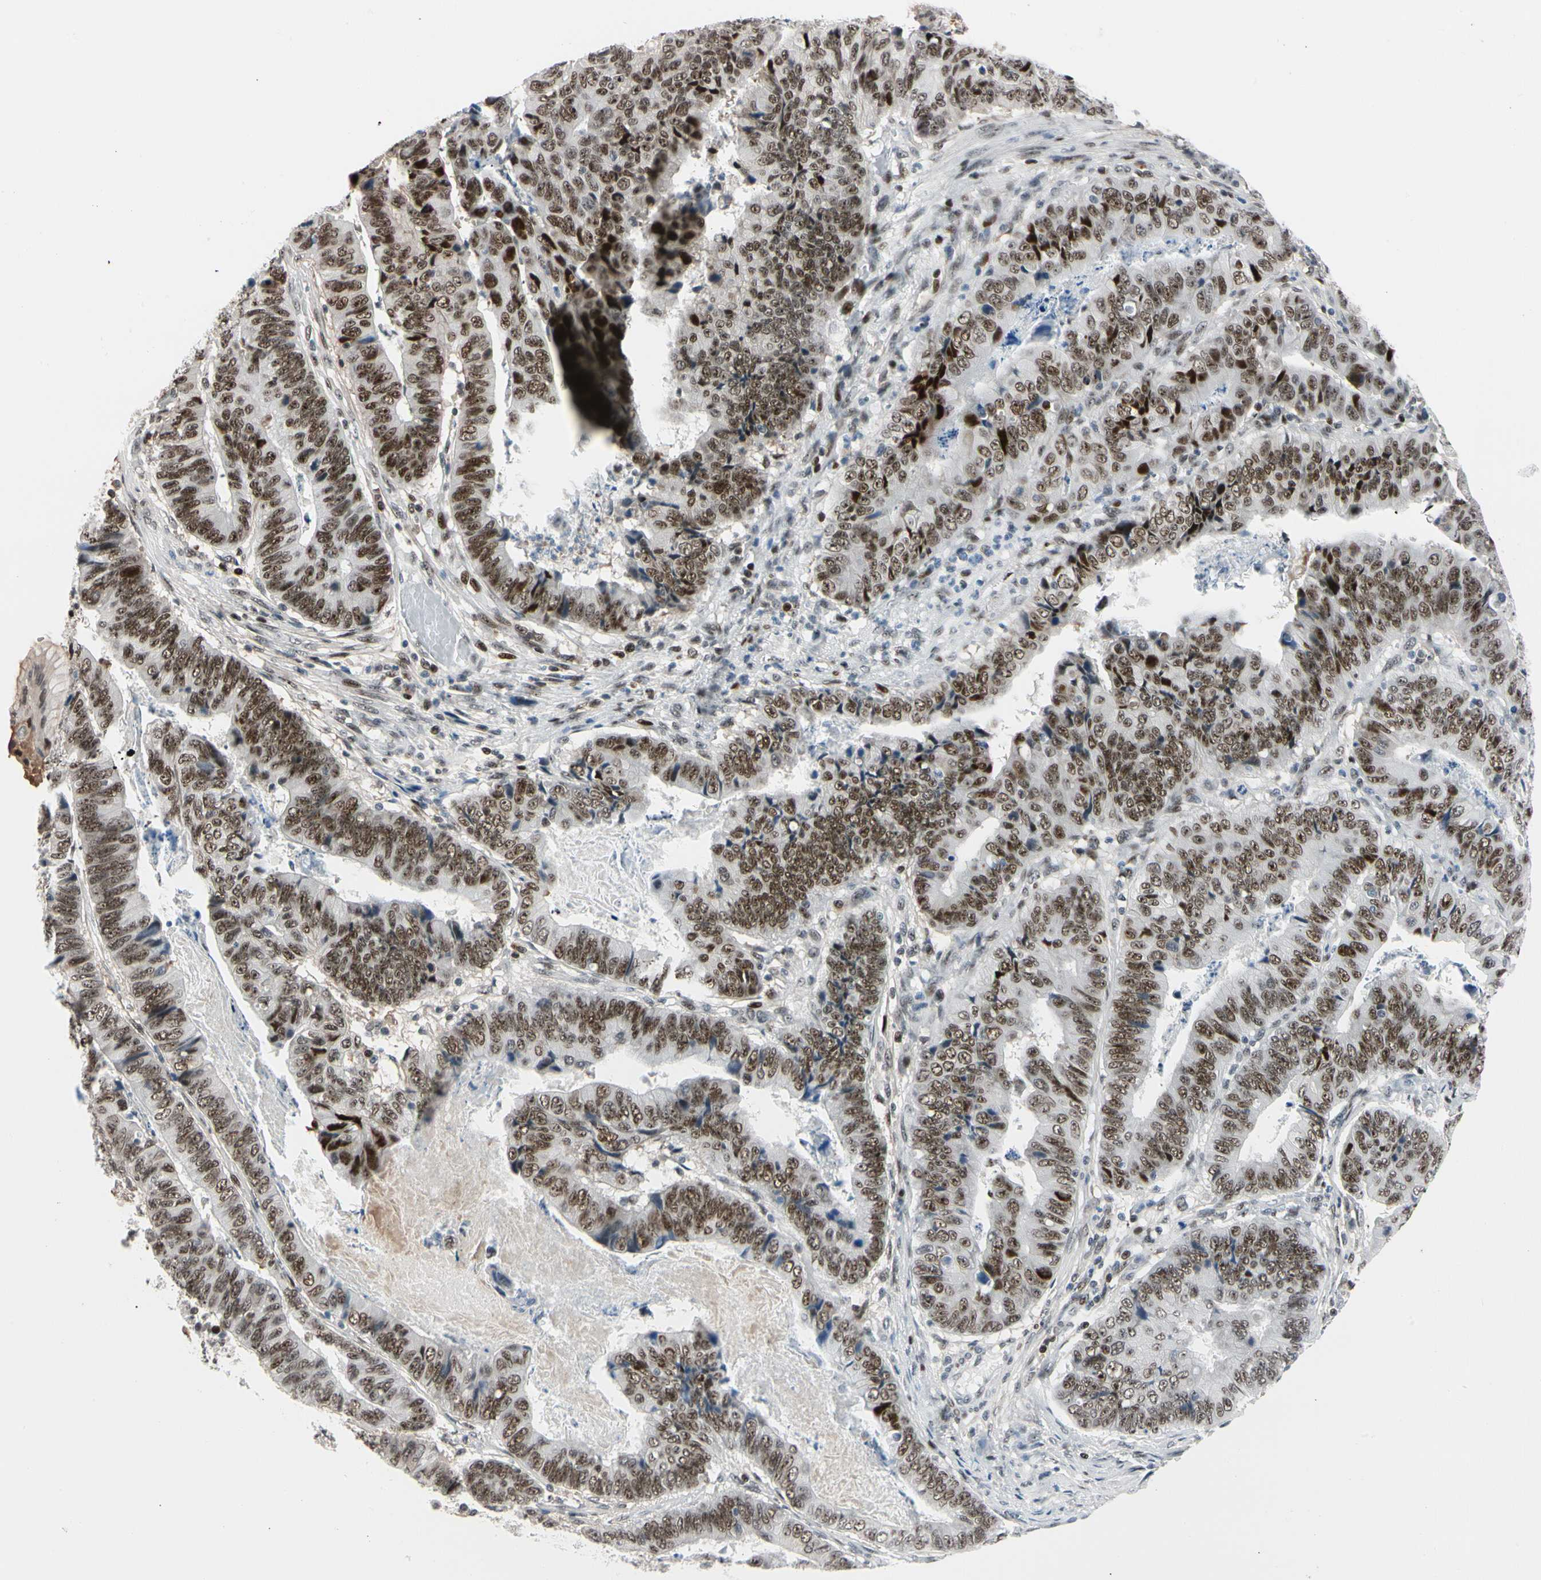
{"staining": {"intensity": "strong", "quantity": ">75%", "location": "nuclear"}, "tissue": "stomach cancer", "cell_type": "Tumor cells", "image_type": "cancer", "snomed": [{"axis": "morphology", "description": "Adenocarcinoma, NOS"}, {"axis": "topography", "description": "Stomach, lower"}], "caption": "A histopathology image showing strong nuclear expression in approximately >75% of tumor cells in adenocarcinoma (stomach), as visualized by brown immunohistochemical staining.", "gene": "FOXO3", "patient": {"sex": "male", "age": 77}}